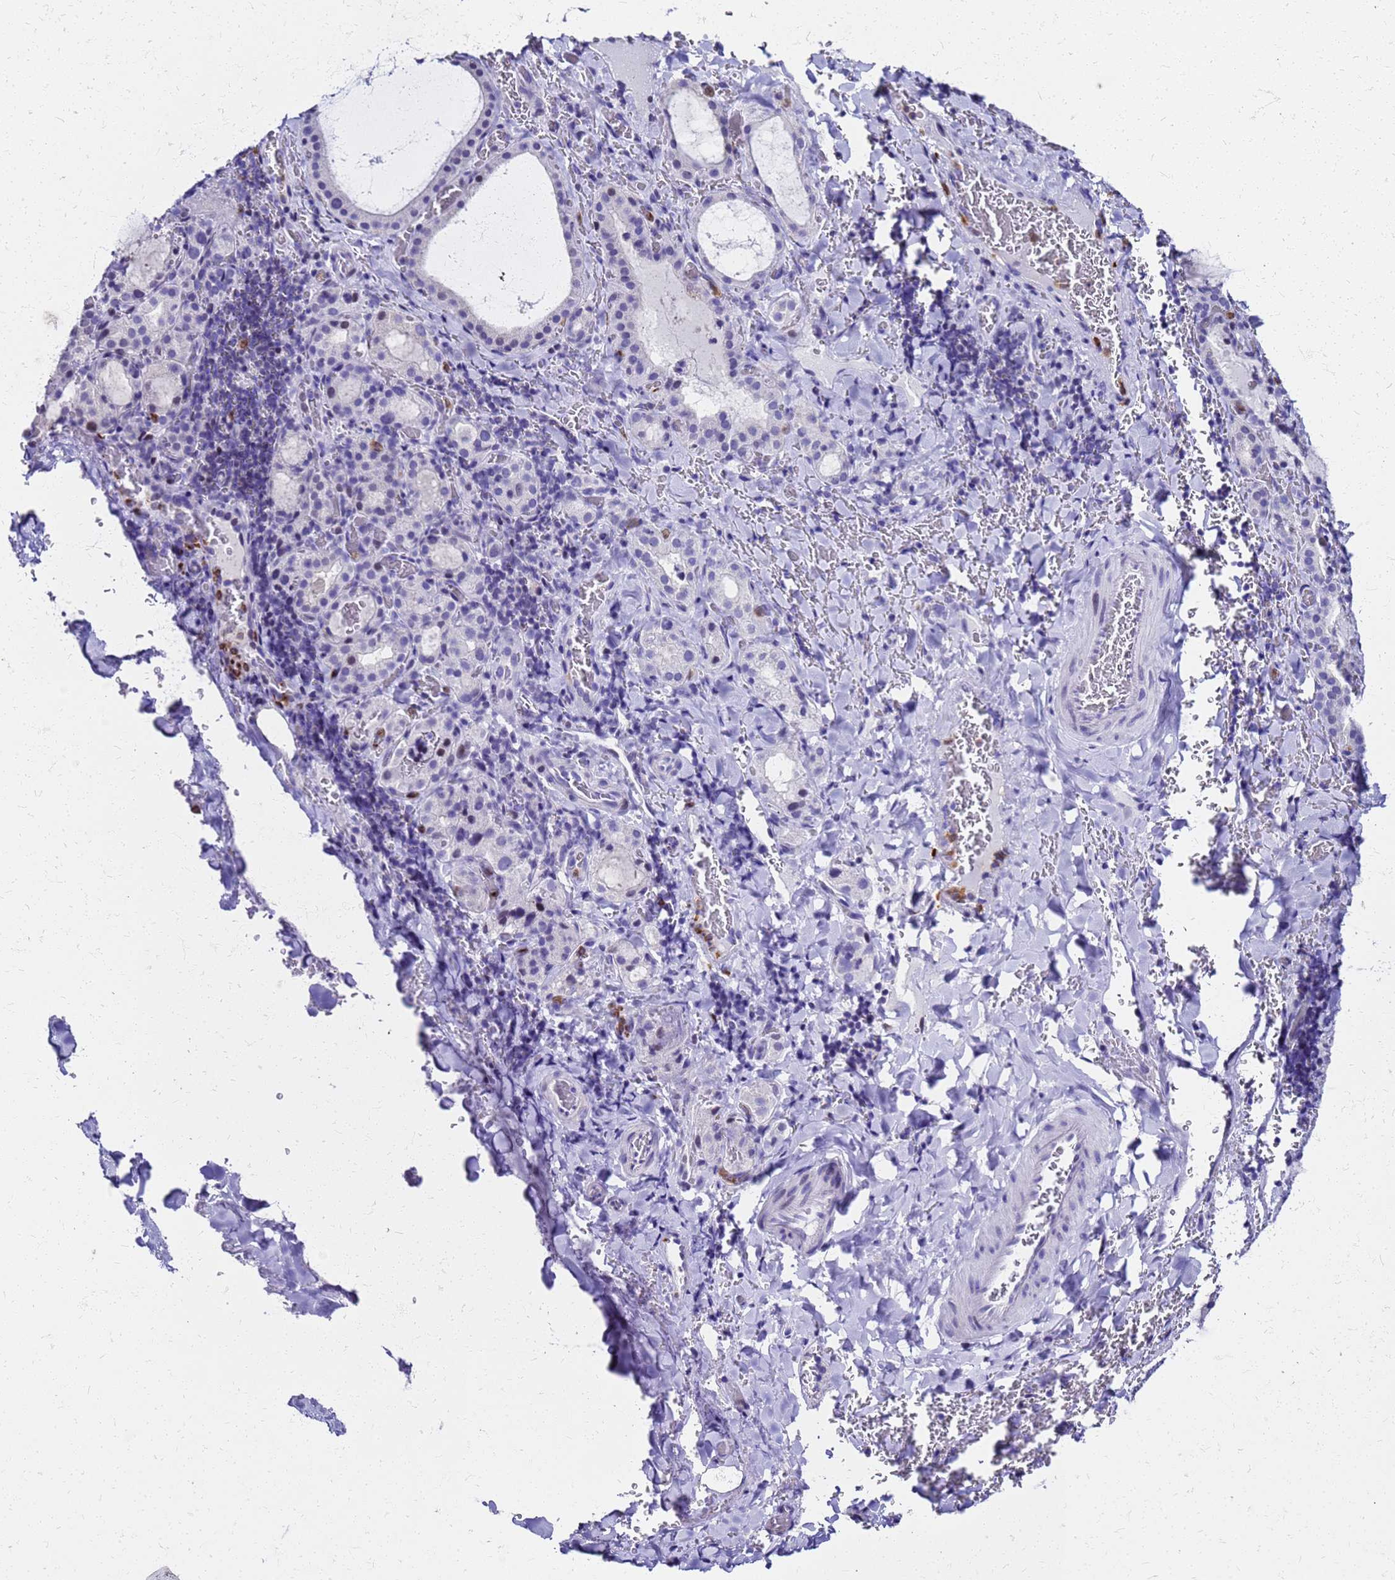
{"staining": {"intensity": "negative", "quantity": "none", "location": "none"}, "tissue": "thyroid gland", "cell_type": "Glandular cells", "image_type": "normal", "snomed": [{"axis": "morphology", "description": "Normal tissue, NOS"}, {"axis": "topography", "description": "Thyroid gland"}], "caption": "DAB immunohistochemical staining of normal human thyroid gland demonstrates no significant staining in glandular cells. The staining was performed using DAB to visualize the protein expression in brown, while the nuclei were stained in blue with hematoxylin (Magnification: 20x).", "gene": "SMIM21", "patient": {"sex": "female", "age": 39}}